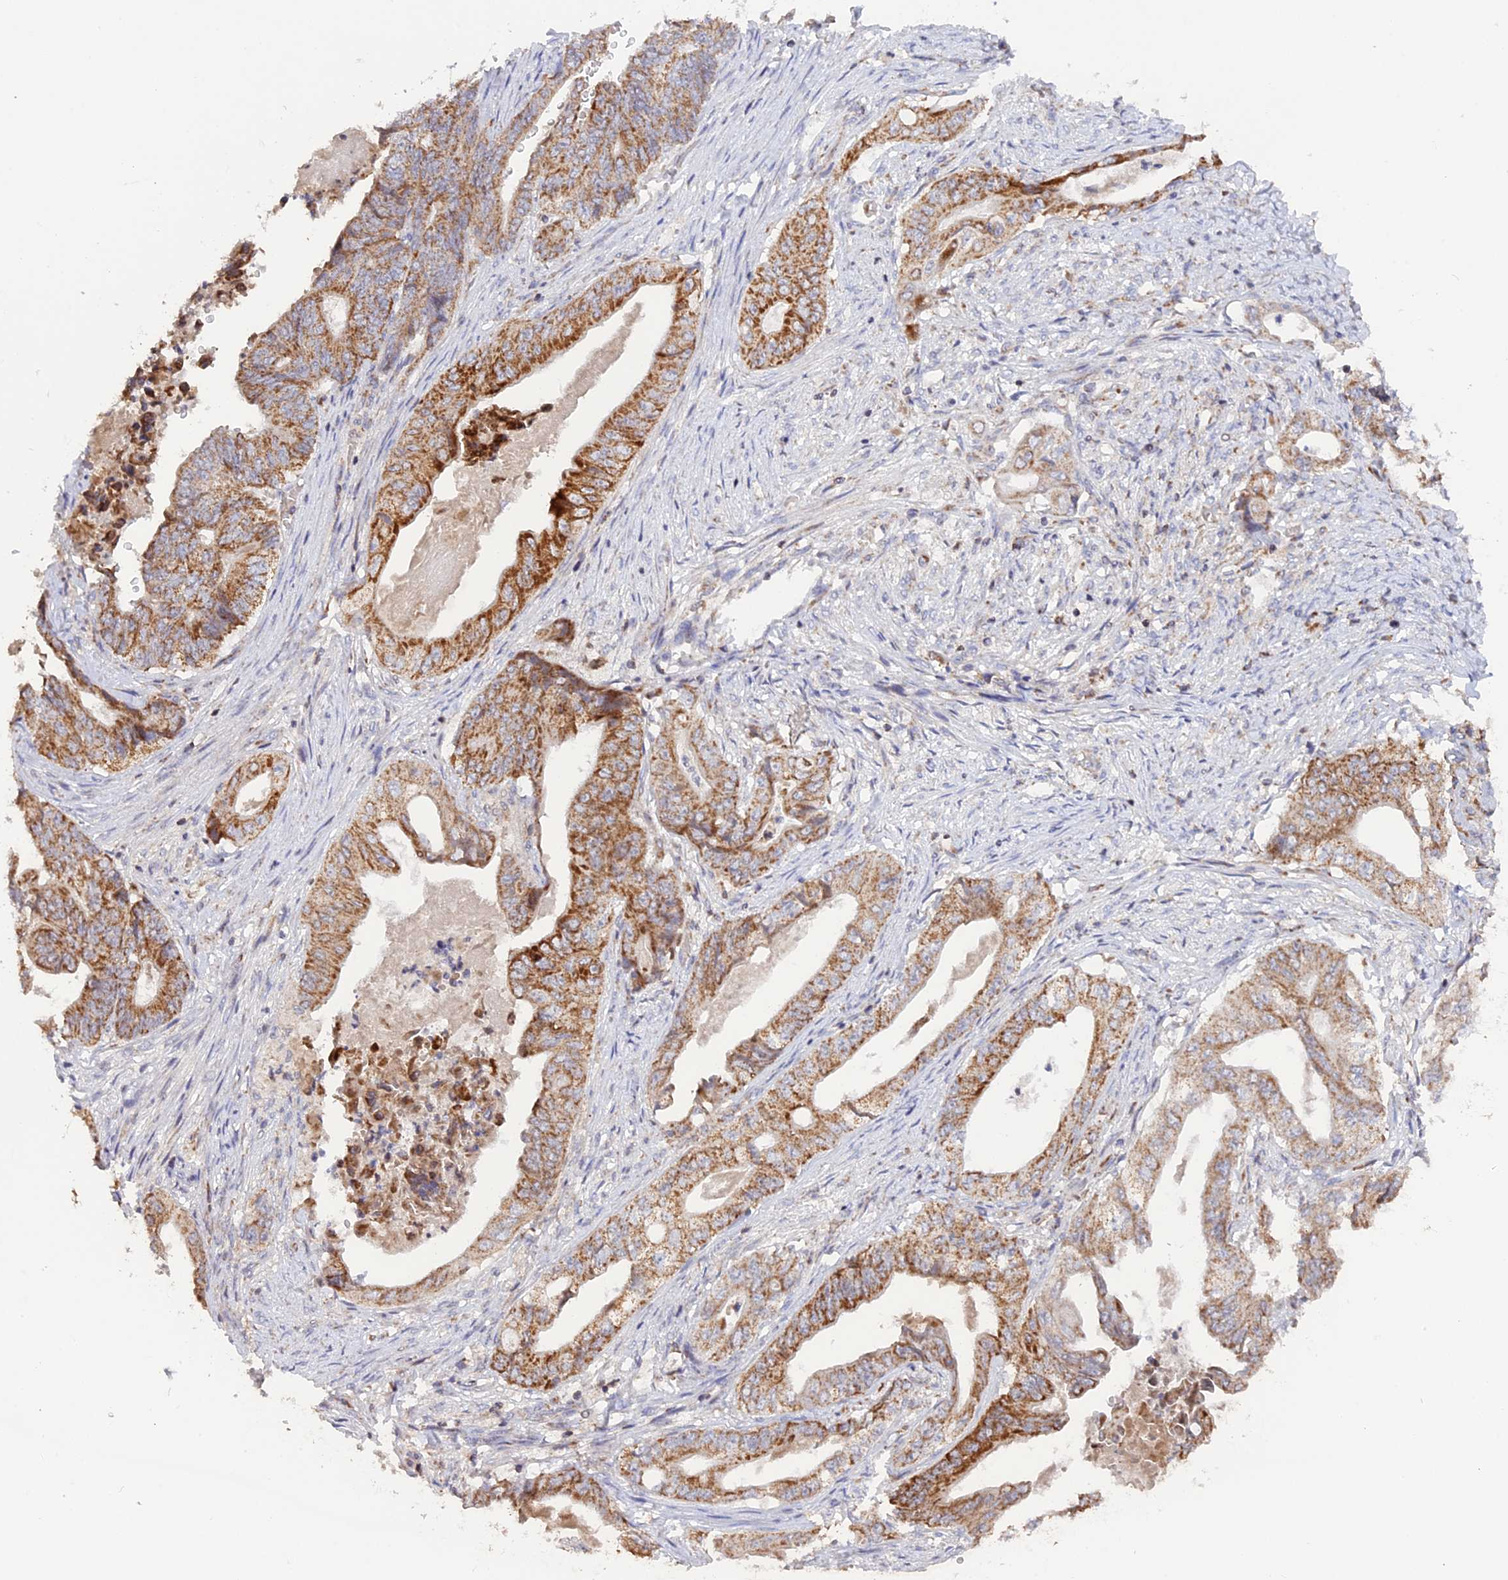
{"staining": {"intensity": "moderate", "quantity": ">75%", "location": "cytoplasmic/membranous"}, "tissue": "stomach cancer", "cell_type": "Tumor cells", "image_type": "cancer", "snomed": [{"axis": "morphology", "description": "Adenocarcinoma, NOS"}, {"axis": "topography", "description": "Stomach"}], "caption": "A histopathology image showing moderate cytoplasmic/membranous staining in about >75% of tumor cells in stomach adenocarcinoma, as visualized by brown immunohistochemical staining.", "gene": "MPV17L", "patient": {"sex": "female", "age": 73}}